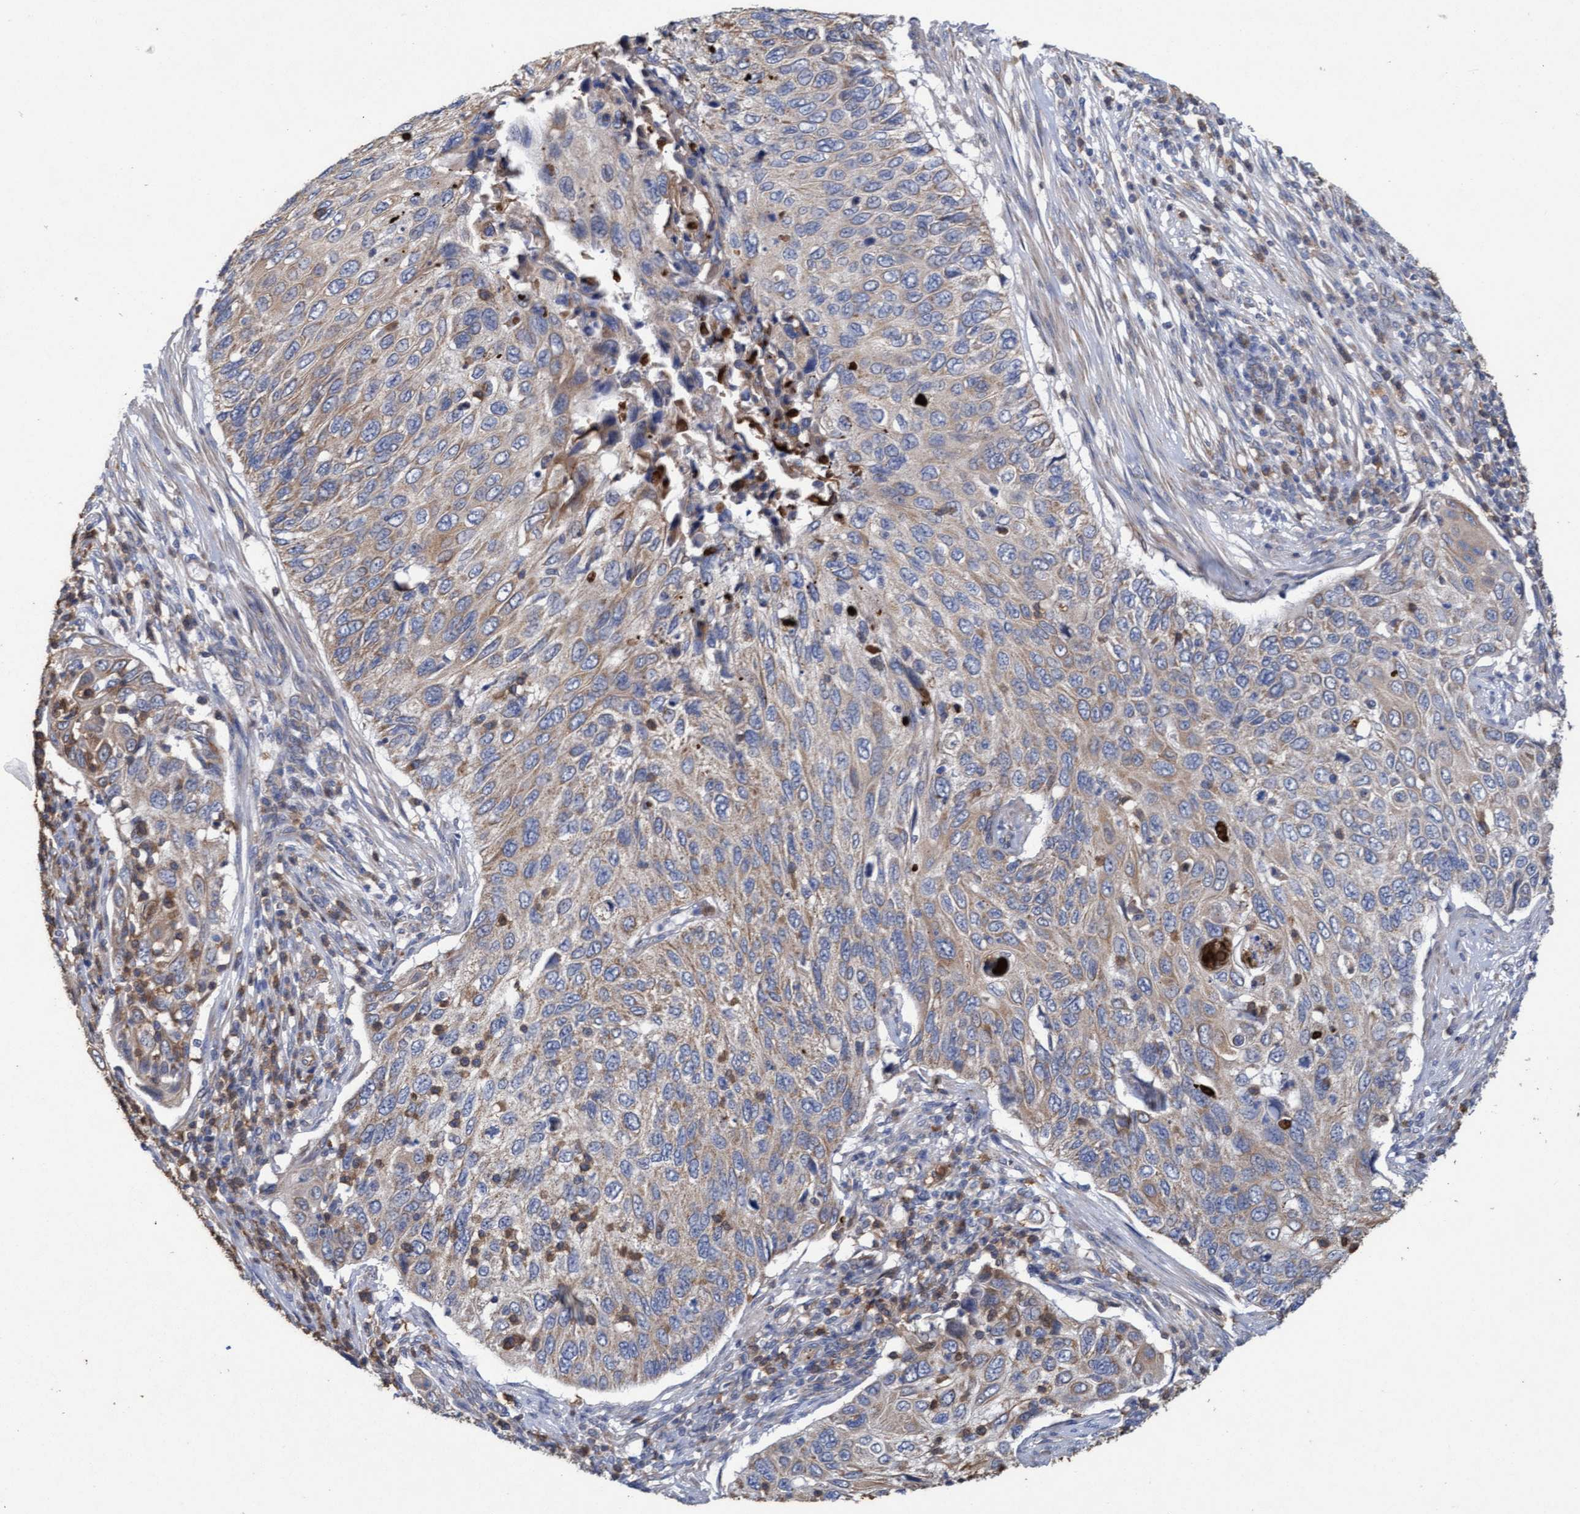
{"staining": {"intensity": "weak", "quantity": ">75%", "location": "cytoplasmic/membranous"}, "tissue": "cervical cancer", "cell_type": "Tumor cells", "image_type": "cancer", "snomed": [{"axis": "morphology", "description": "Squamous cell carcinoma, NOS"}, {"axis": "topography", "description": "Cervix"}], "caption": "Protein analysis of squamous cell carcinoma (cervical) tissue exhibits weak cytoplasmic/membranous expression in approximately >75% of tumor cells.", "gene": "MRPL38", "patient": {"sex": "female", "age": 70}}